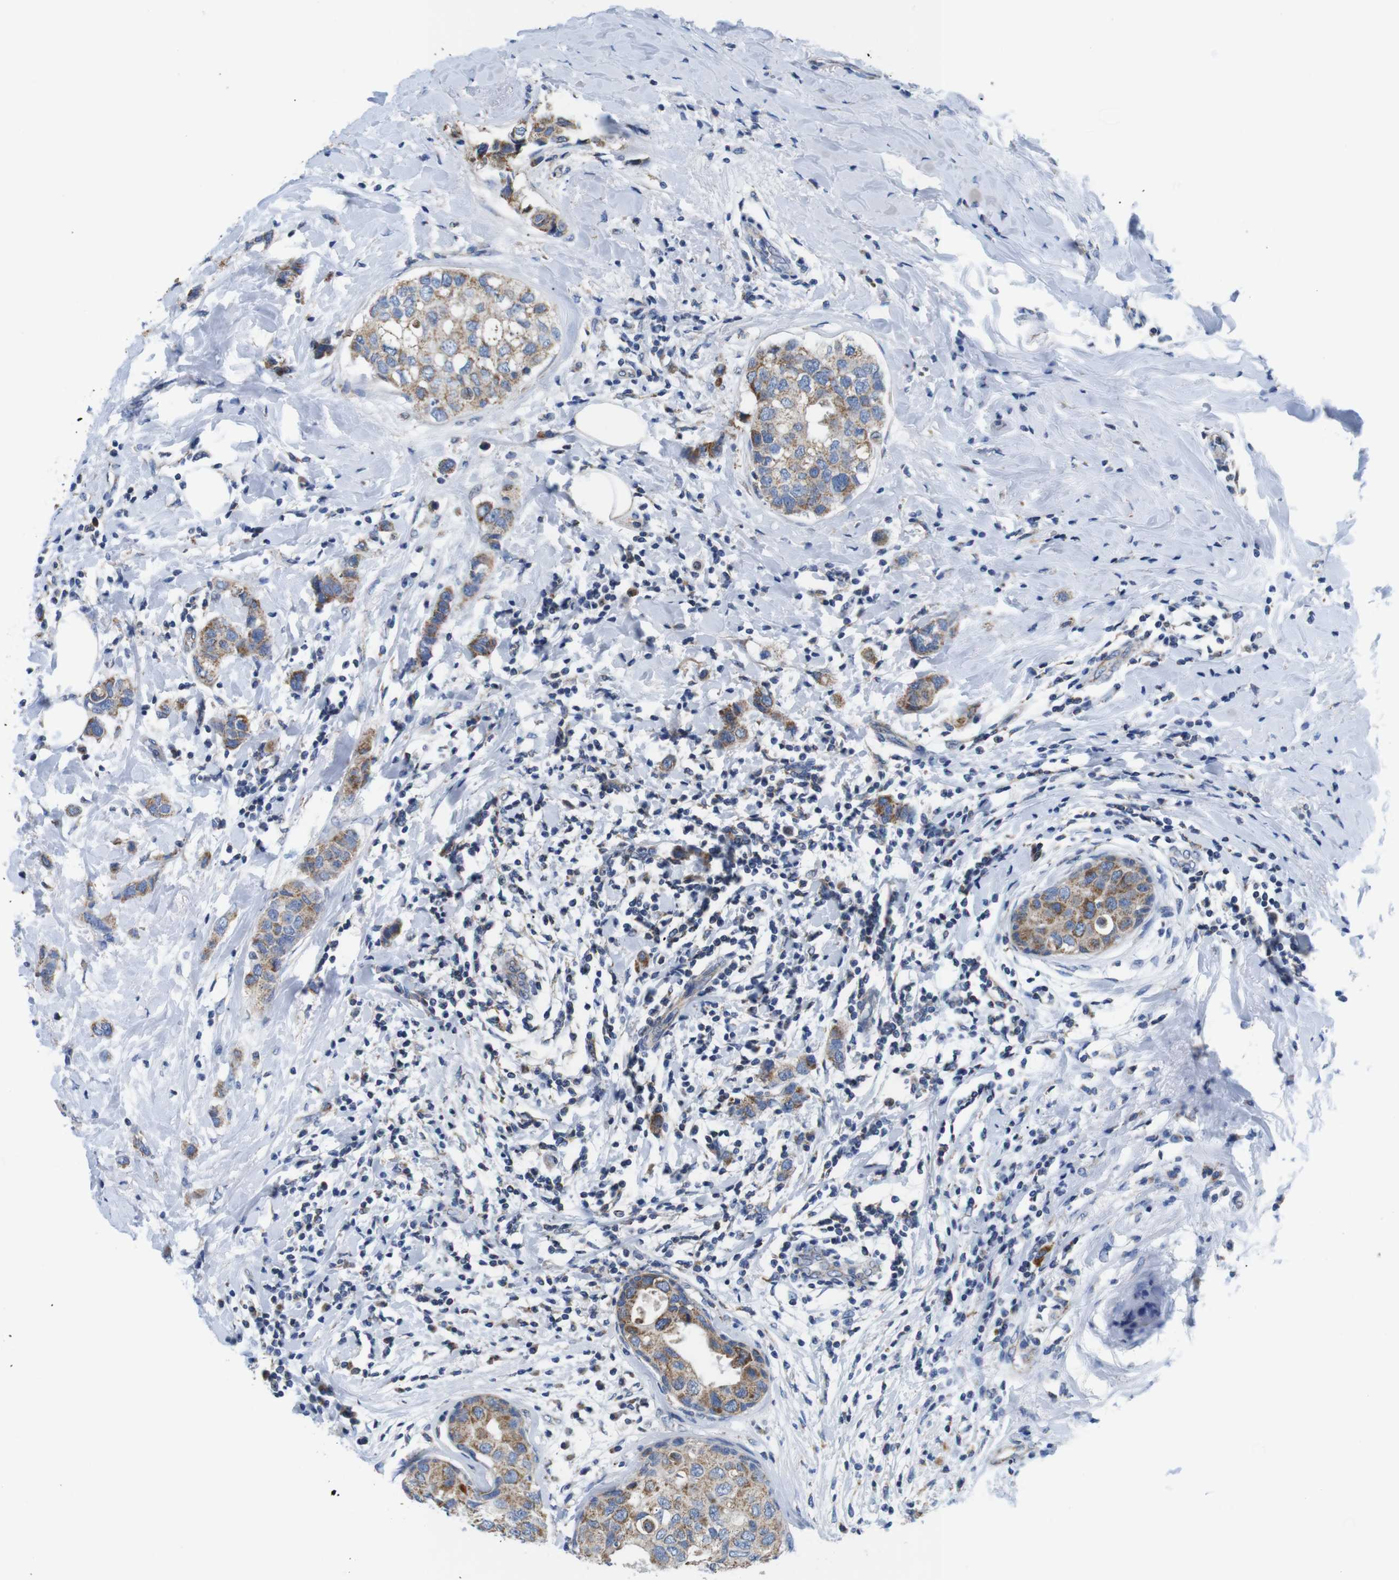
{"staining": {"intensity": "moderate", "quantity": ">75%", "location": "cytoplasmic/membranous"}, "tissue": "breast cancer", "cell_type": "Tumor cells", "image_type": "cancer", "snomed": [{"axis": "morphology", "description": "Duct carcinoma"}, {"axis": "topography", "description": "Breast"}], "caption": "Breast cancer (invasive ductal carcinoma) stained for a protein displays moderate cytoplasmic/membranous positivity in tumor cells. Using DAB (3,3'-diaminobenzidine) (brown) and hematoxylin (blue) stains, captured at high magnification using brightfield microscopy.", "gene": "F2RL1", "patient": {"sex": "female", "age": 50}}